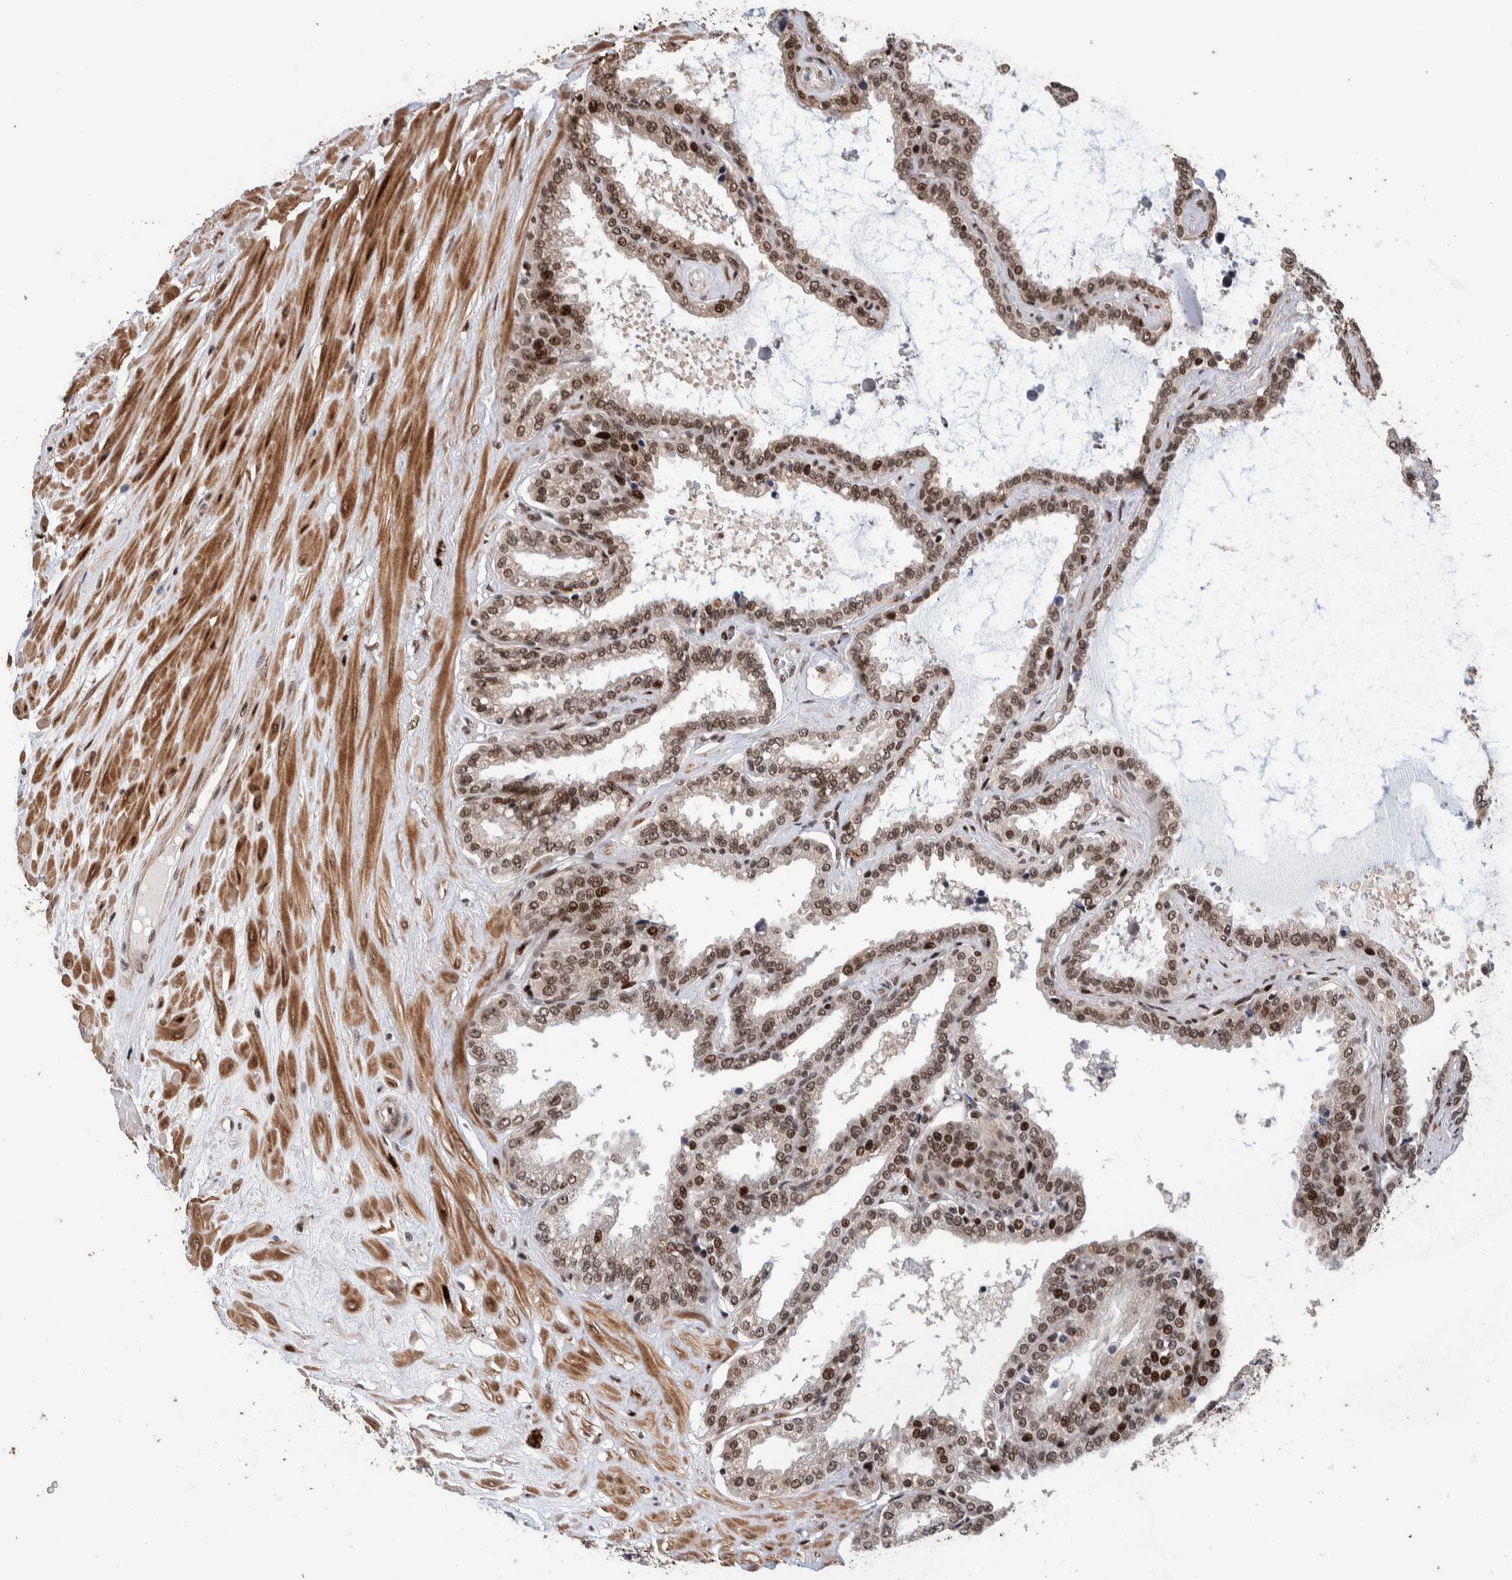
{"staining": {"intensity": "moderate", "quantity": ">75%", "location": "nuclear"}, "tissue": "seminal vesicle", "cell_type": "Glandular cells", "image_type": "normal", "snomed": [{"axis": "morphology", "description": "Normal tissue, NOS"}, {"axis": "topography", "description": "Seminal veicle"}], "caption": "Approximately >75% of glandular cells in normal seminal vesicle exhibit moderate nuclear protein expression as visualized by brown immunohistochemical staining.", "gene": "CHD4", "patient": {"sex": "male", "age": 46}}